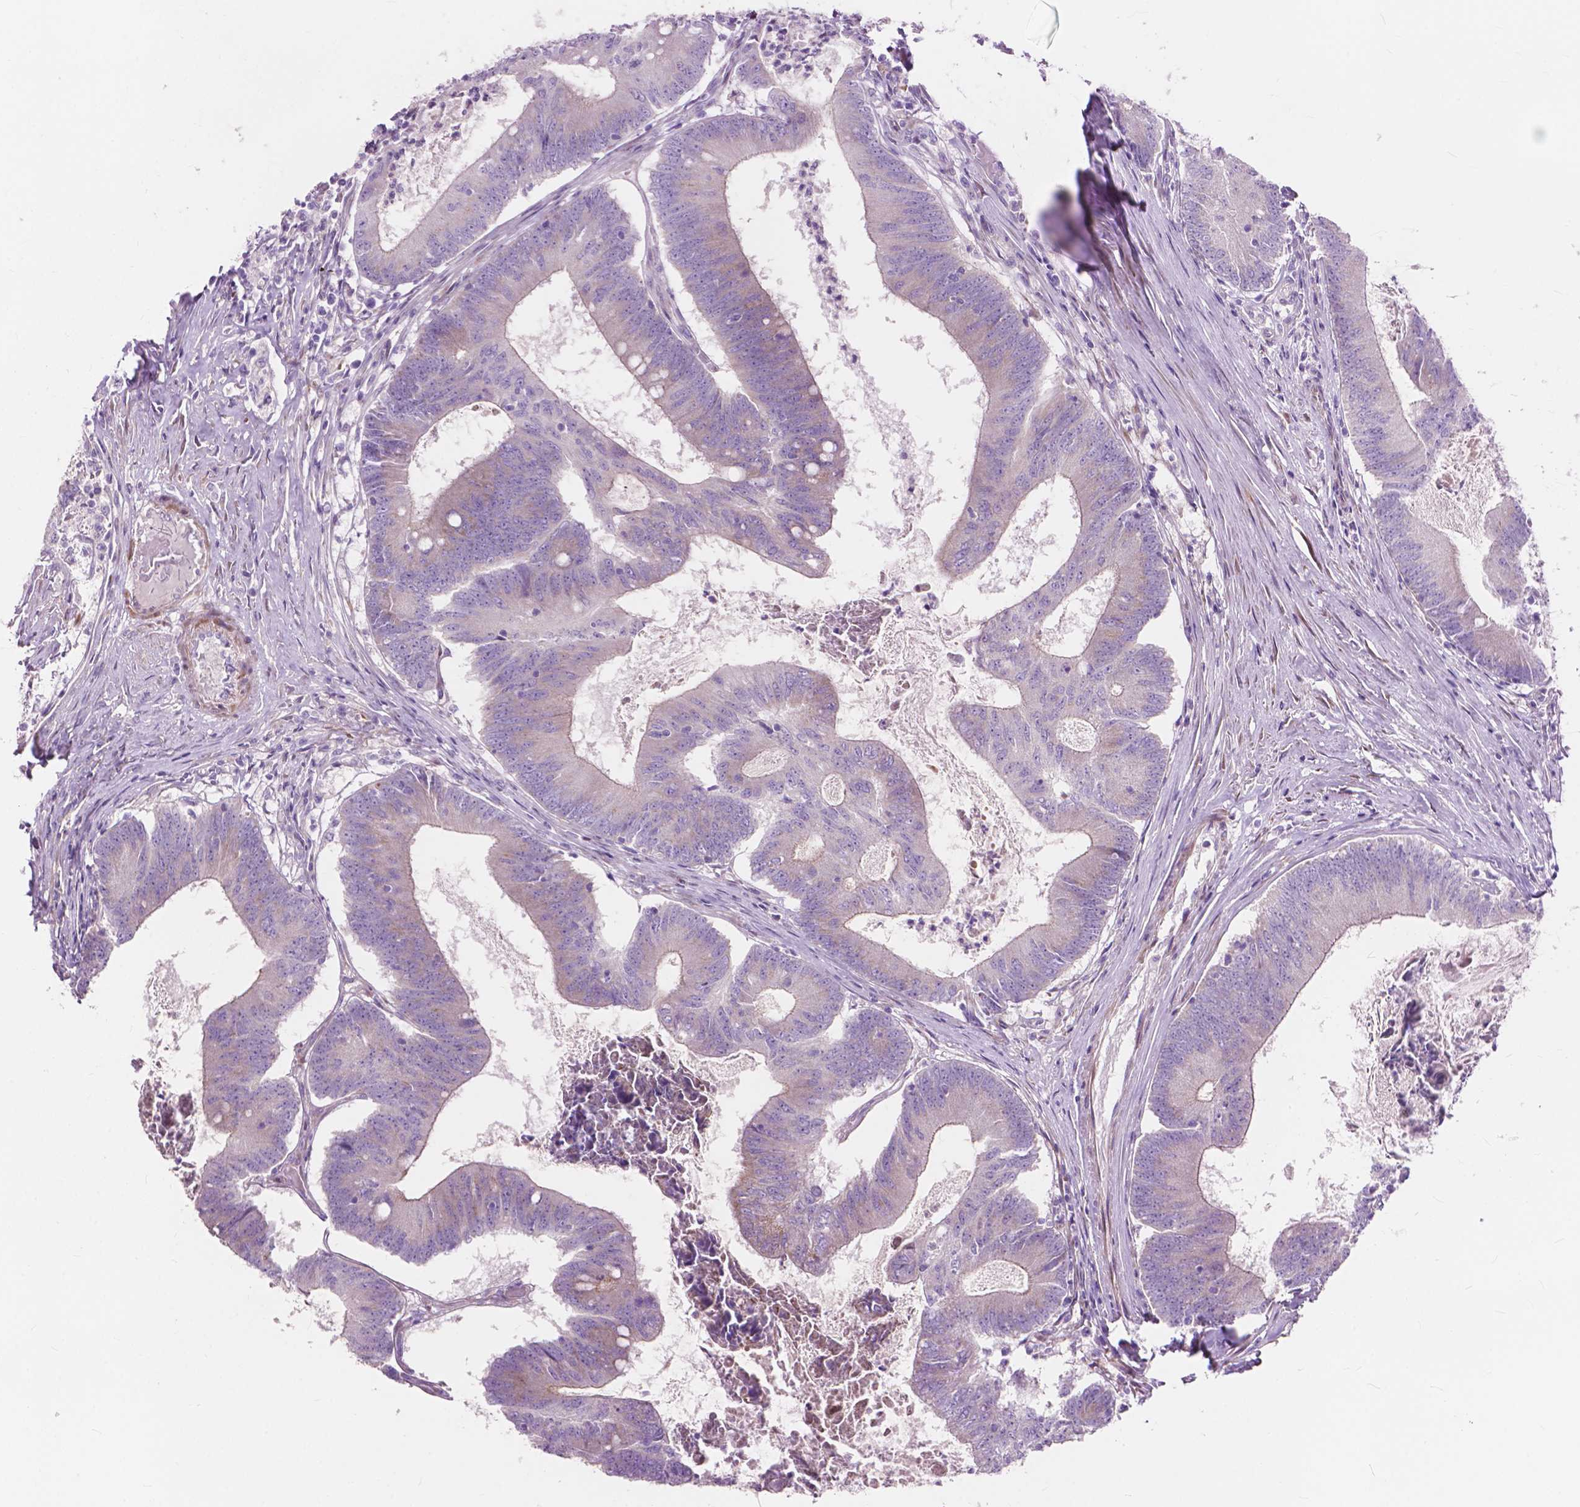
{"staining": {"intensity": "weak", "quantity": "<25%", "location": "cytoplasmic/membranous"}, "tissue": "colorectal cancer", "cell_type": "Tumor cells", "image_type": "cancer", "snomed": [{"axis": "morphology", "description": "Adenocarcinoma, NOS"}, {"axis": "topography", "description": "Colon"}], "caption": "There is no significant positivity in tumor cells of adenocarcinoma (colorectal).", "gene": "MORN1", "patient": {"sex": "female", "age": 70}}